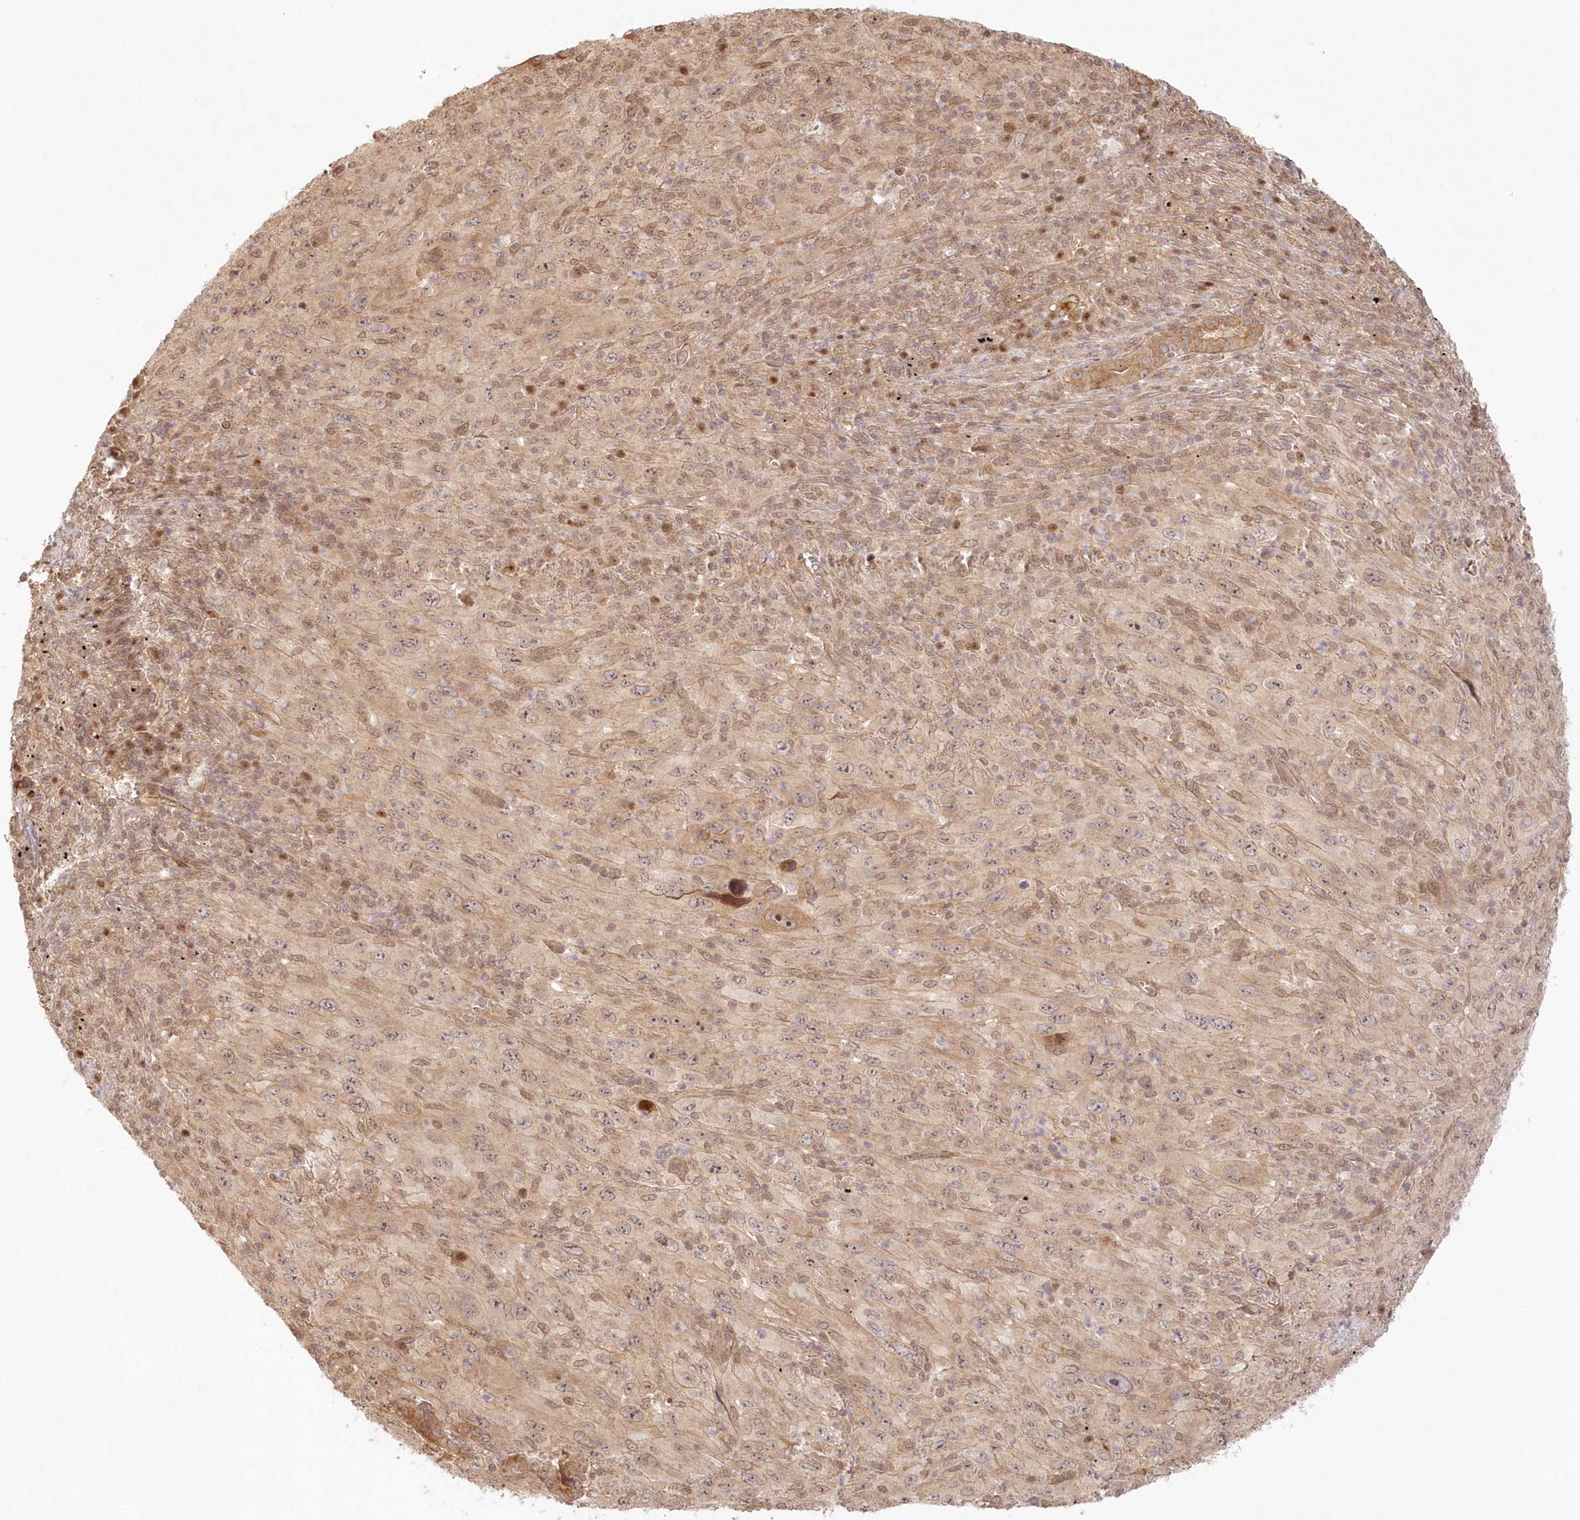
{"staining": {"intensity": "weak", "quantity": ">75%", "location": "cytoplasmic/membranous,nuclear"}, "tissue": "melanoma", "cell_type": "Tumor cells", "image_type": "cancer", "snomed": [{"axis": "morphology", "description": "Malignant melanoma, Metastatic site"}, {"axis": "topography", "description": "Skin"}], "caption": "Protein analysis of malignant melanoma (metastatic site) tissue shows weak cytoplasmic/membranous and nuclear positivity in approximately >75% of tumor cells. (DAB (3,3'-diaminobenzidine) IHC with brightfield microscopy, high magnification).", "gene": "KIAA0232", "patient": {"sex": "female", "age": 56}}